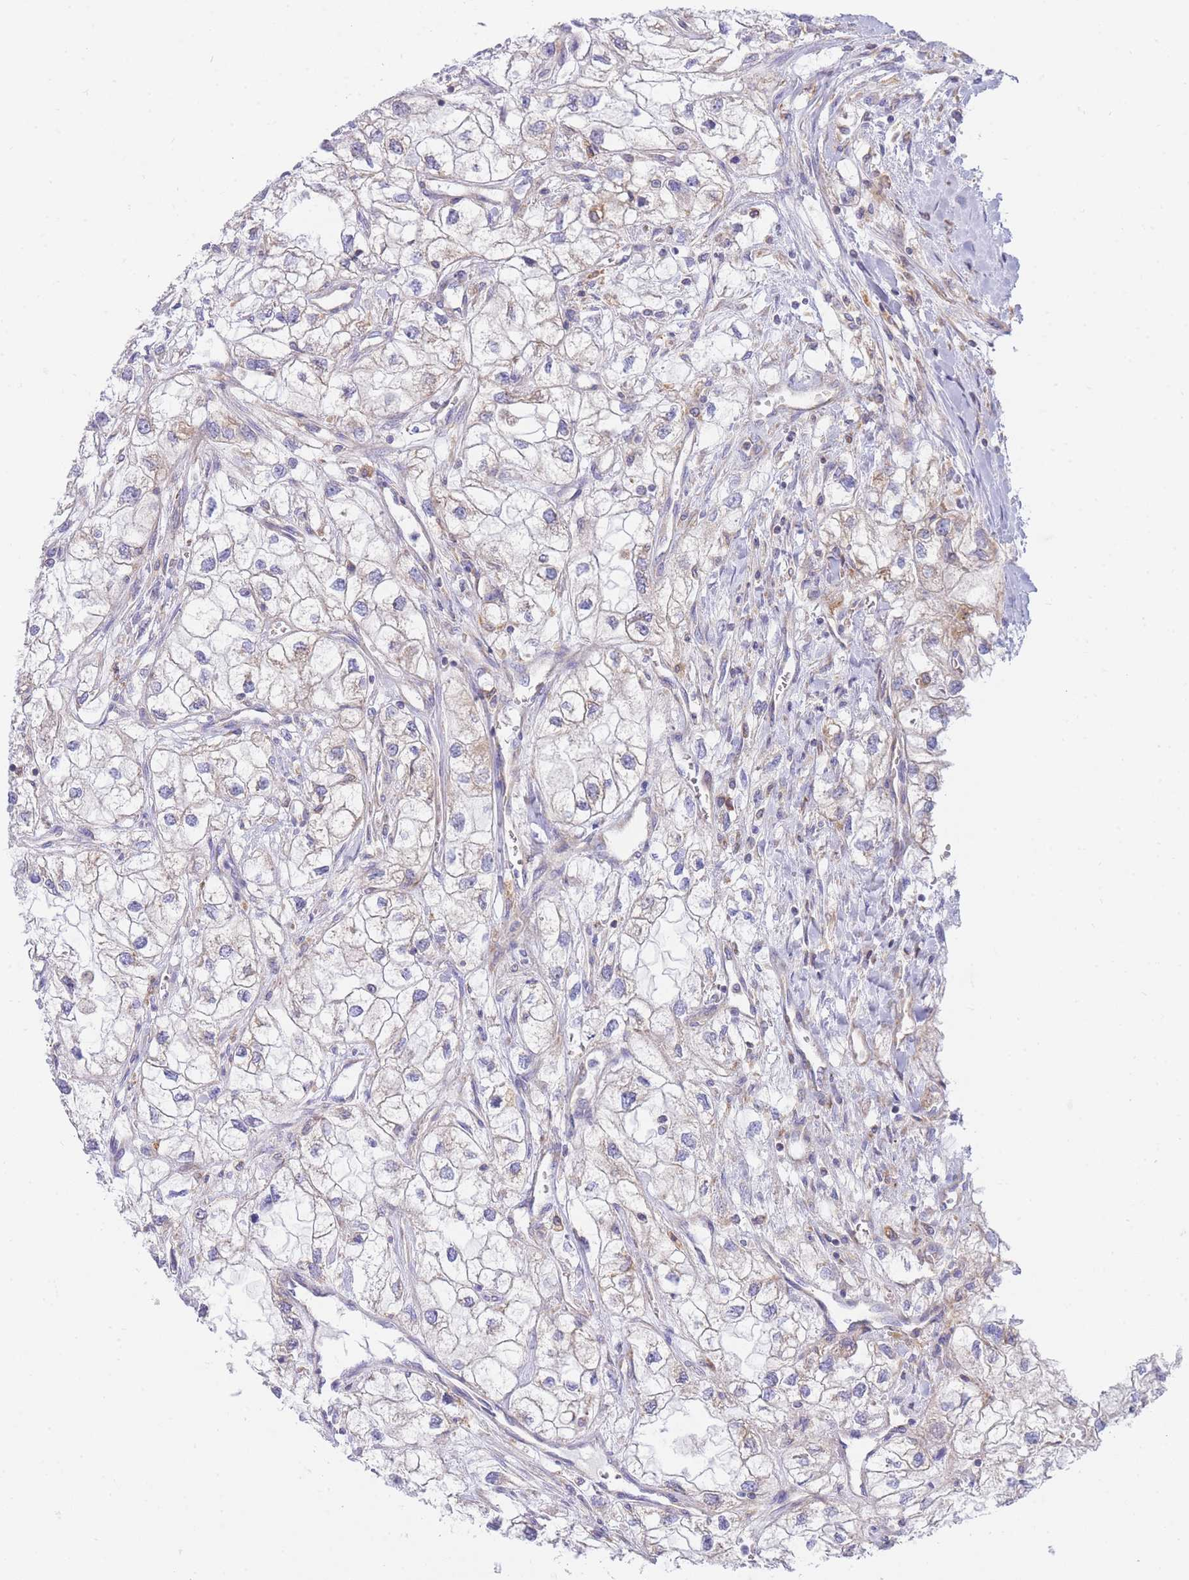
{"staining": {"intensity": "negative", "quantity": "none", "location": "none"}, "tissue": "renal cancer", "cell_type": "Tumor cells", "image_type": "cancer", "snomed": [{"axis": "morphology", "description": "Adenocarcinoma, NOS"}, {"axis": "topography", "description": "Kidney"}], "caption": "Adenocarcinoma (renal) stained for a protein using IHC exhibits no expression tumor cells.", "gene": "SH2B2", "patient": {"sex": "male", "age": 59}}